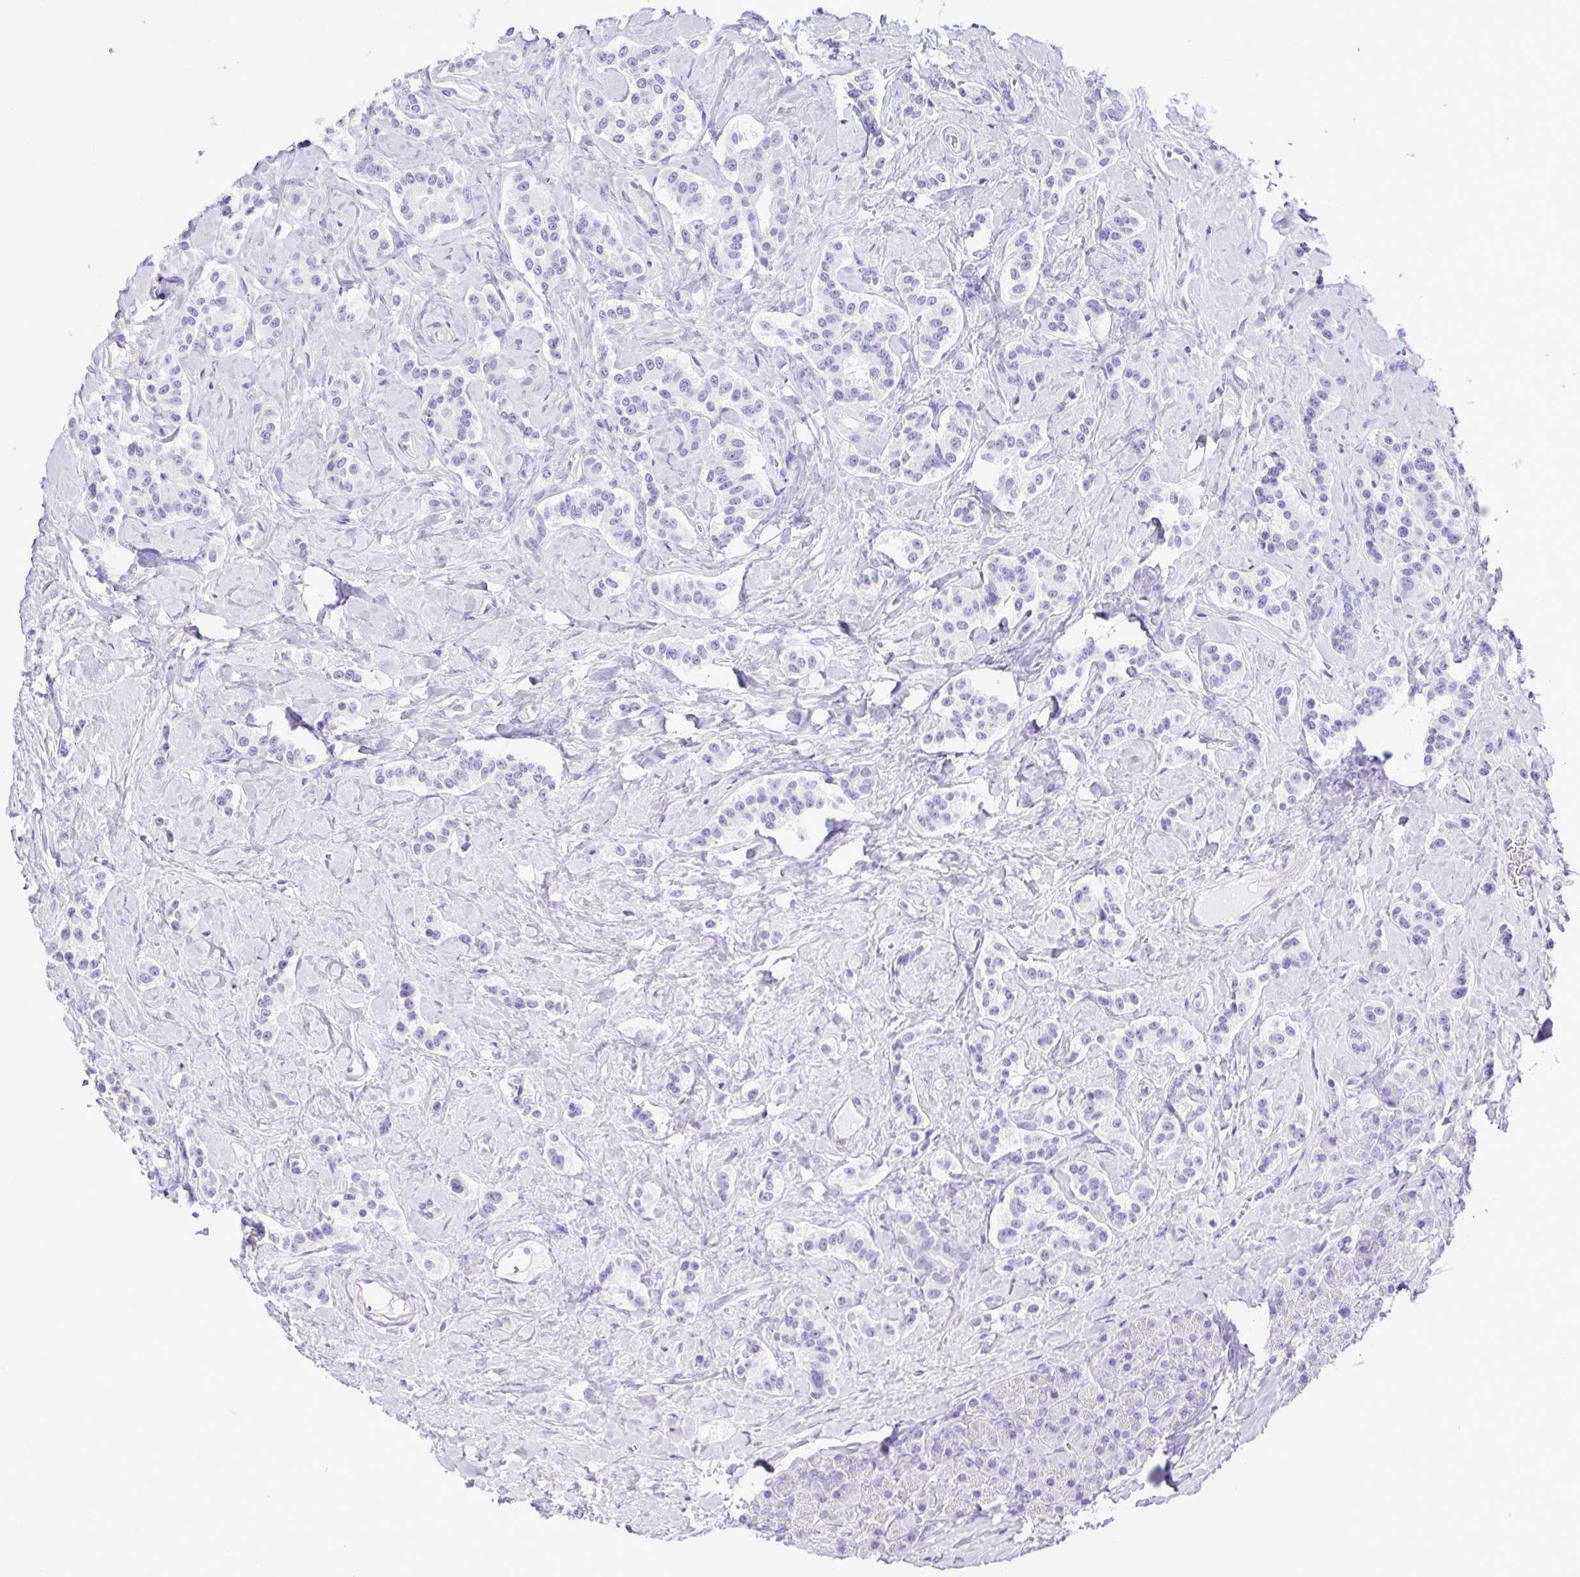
{"staining": {"intensity": "negative", "quantity": "none", "location": "none"}, "tissue": "carcinoid", "cell_type": "Tumor cells", "image_type": "cancer", "snomed": [{"axis": "morphology", "description": "Normal tissue, NOS"}, {"axis": "morphology", "description": "Carcinoid, malignant, NOS"}, {"axis": "topography", "description": "Pancreas"}], "caption": "Photomicrograph shows no significant protein positivity in tumor cells of carcinoid. (DAB (3,3'-diaminobenzidine) IHC with hematoxylin counter stain).", "gene": "CASP14", "patient": {"sex": "male", "age": 36}}